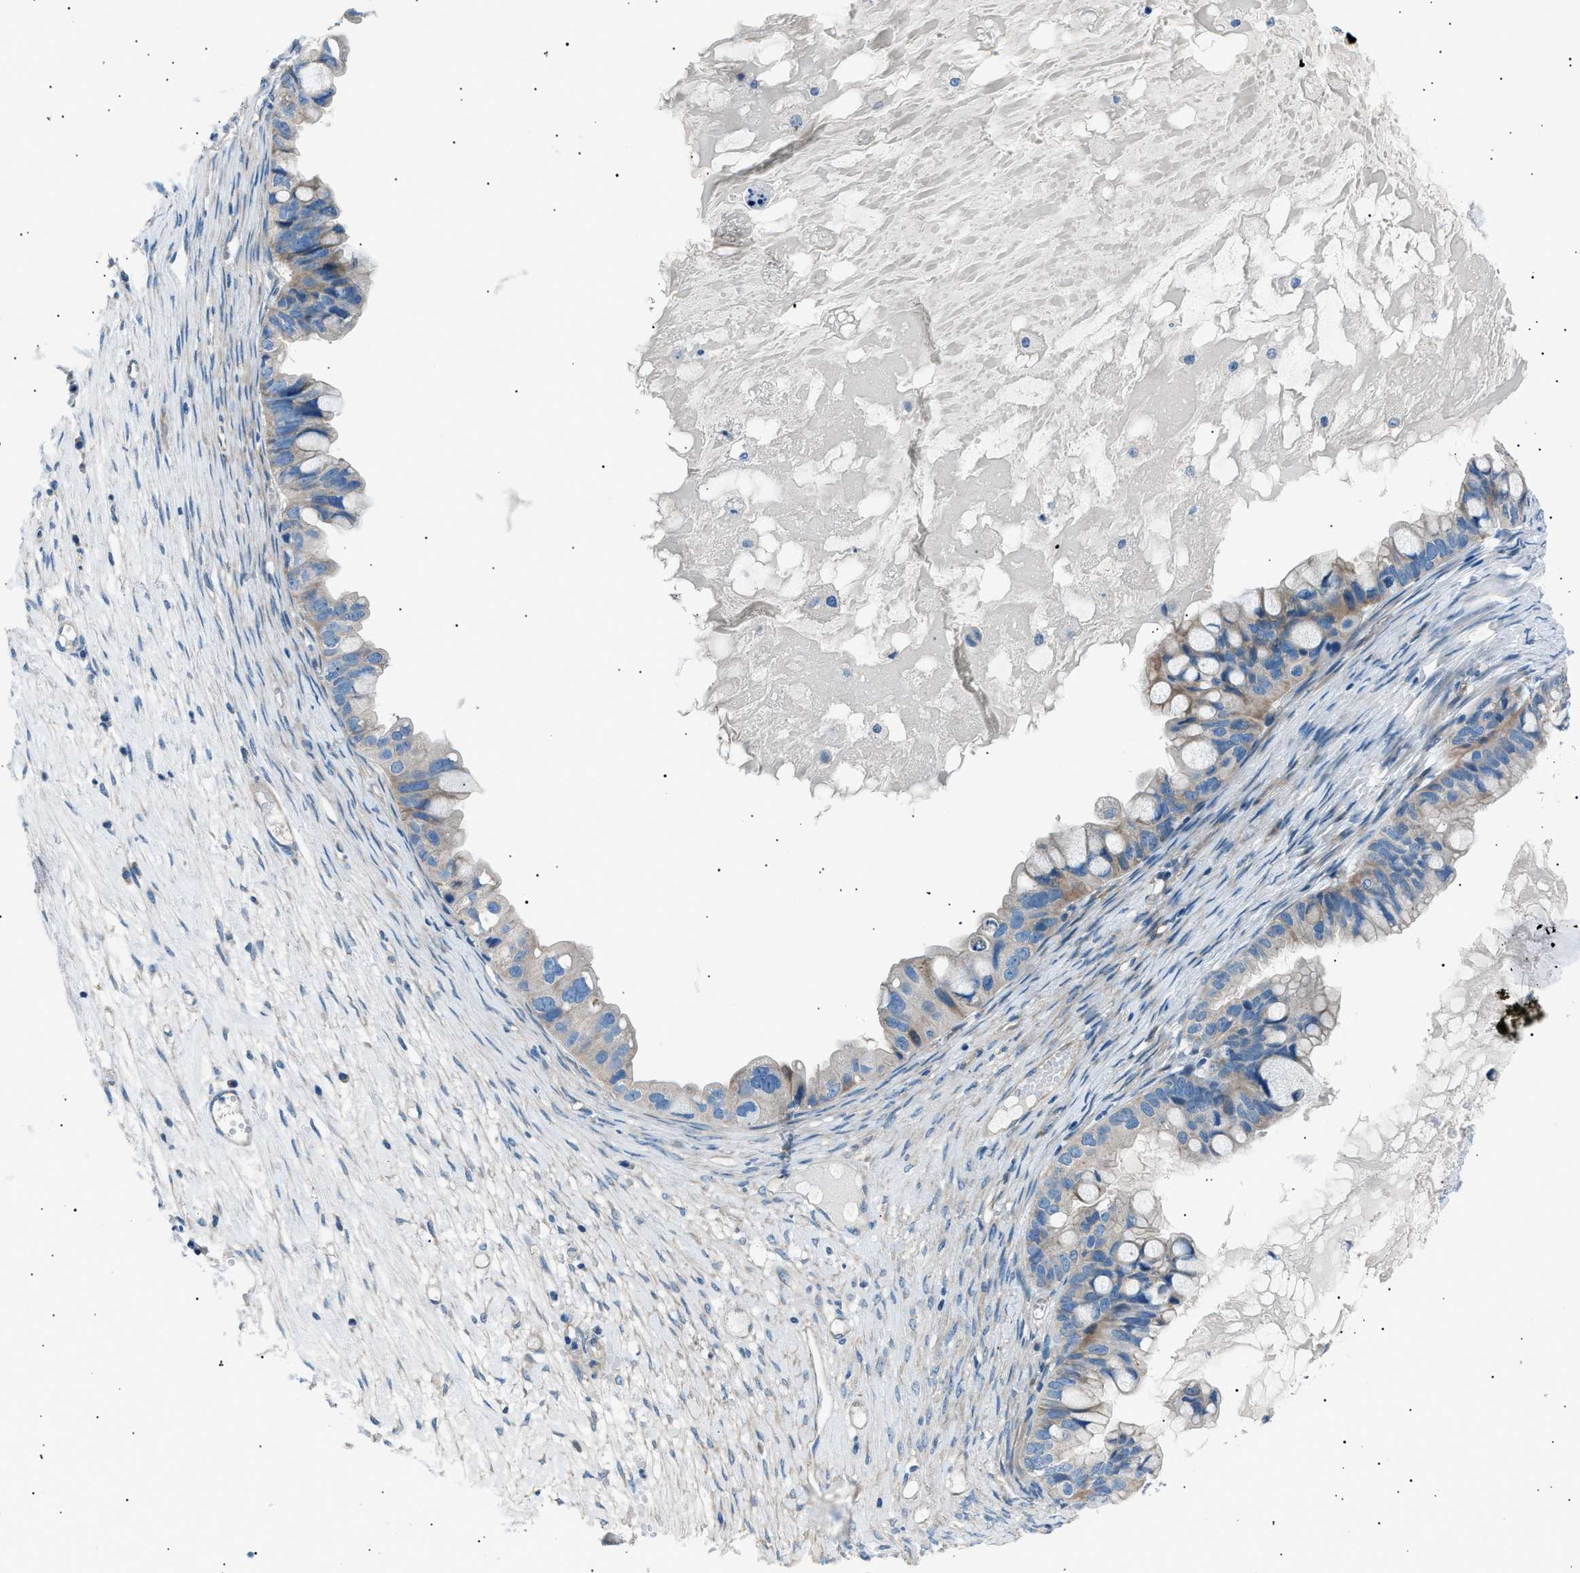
{"staining": {"intensity": "weak", "quantity": "25%-75%", "location": "cytoplasmic/membranous"}, "tissue": "ovarian cancer", "cell_type": "Tumor cells", "image_type": "cancer", "snomed": [{"axis": "morphology", "description": "Cystadenocarcinoma, mucinous, NOS"}, {"axis": "topography", "description": "Ovary"}], "caption": "This is an image of immunohistochemistry (IHC) staining of mucinous cystadenocarcinoma (ovarian), which shows weak staining in the cytoplasmic/membranous of tumor cells.", "gene": "LRRC37B", "patient": {"sex": "female", "age": 80}}